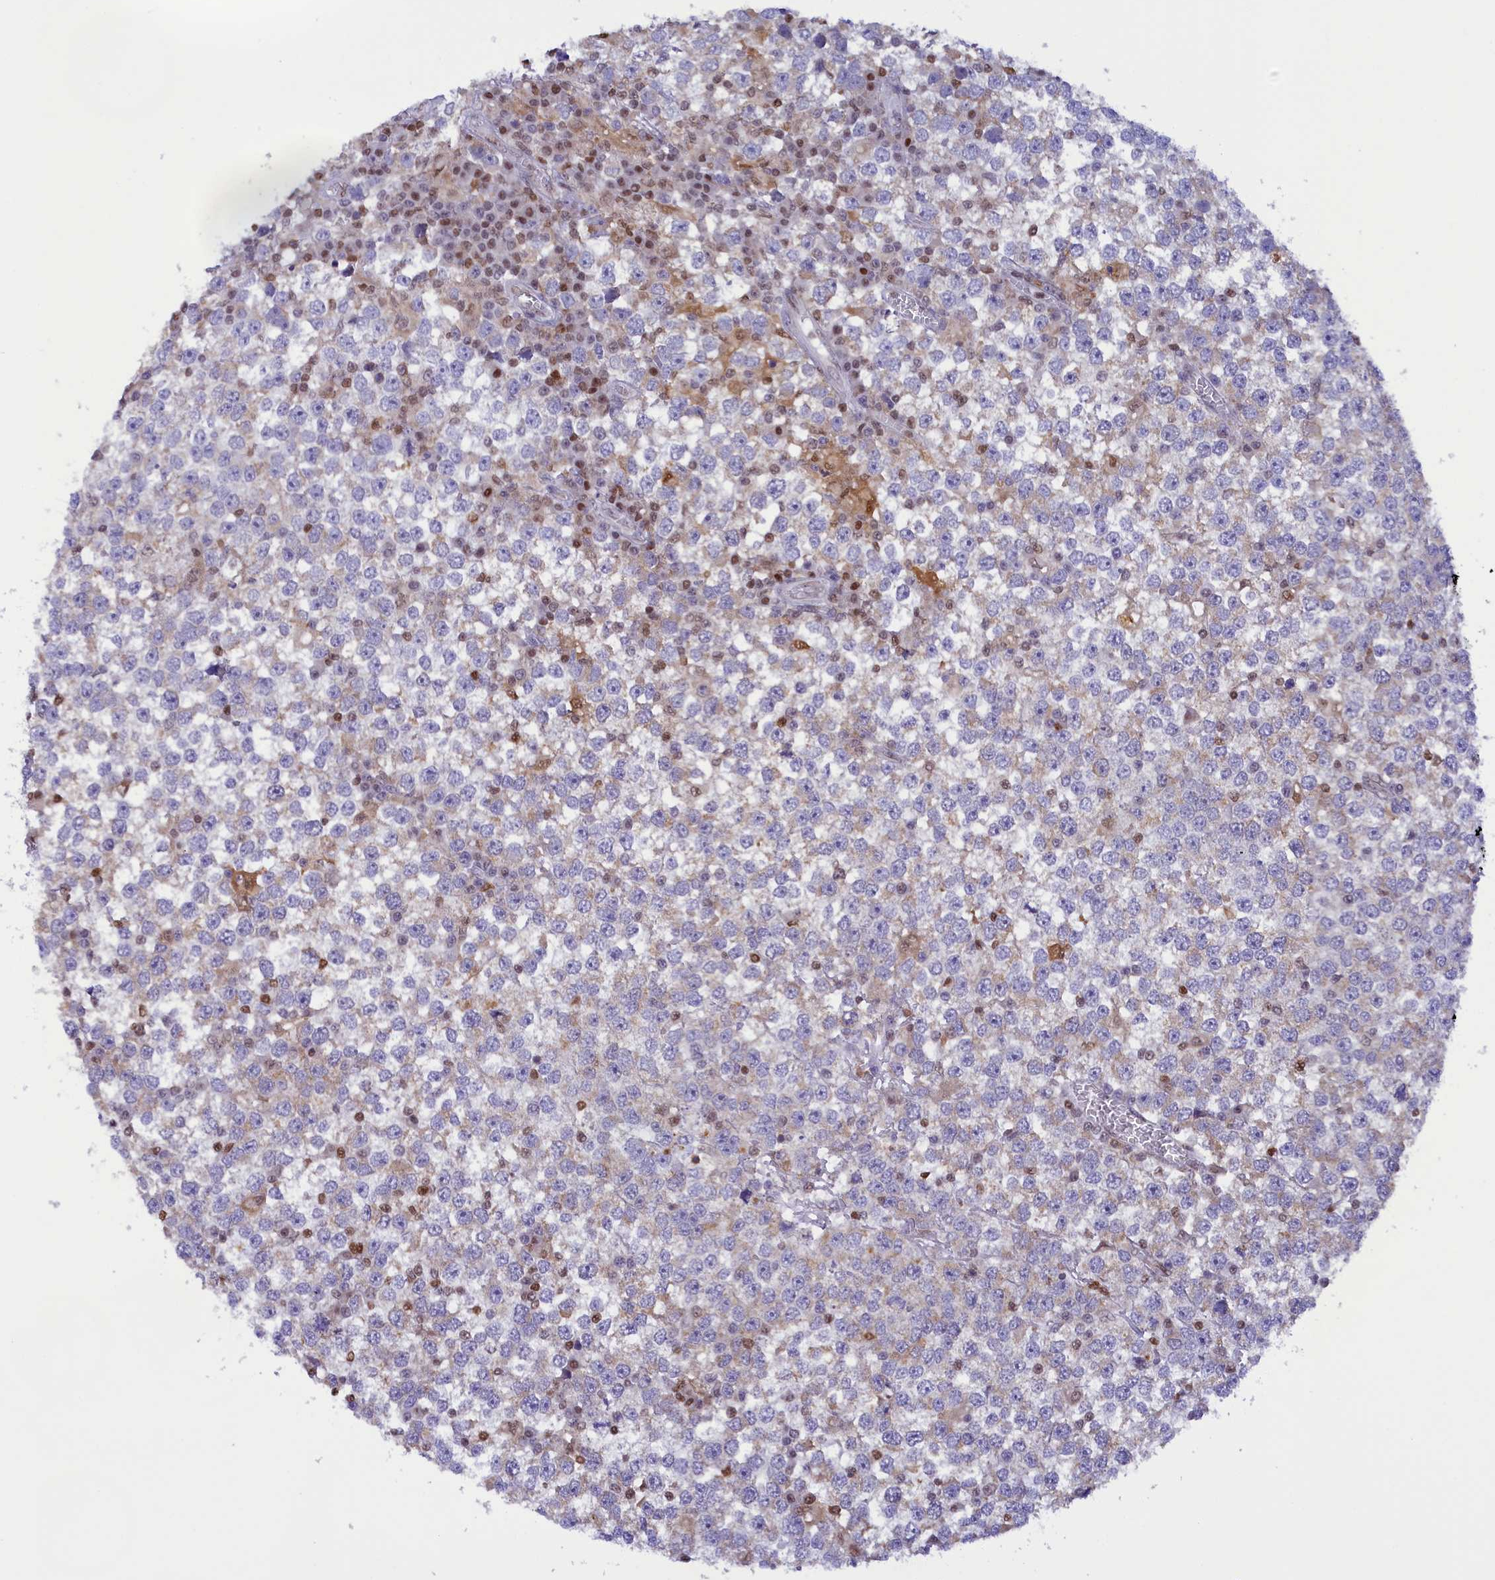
{"staining": {"intensity": "negative", "quantity": "none", "location": "none"}, "tissue": "testis cancer", "cell_type": "Tumor cells", "image_type": "cancer", "snomed": [{"axis": "morphology", "description": "Seminoma, NOS"}, {"axis": "topography", "description": "Testis"}], "caption": "DAB immunohistochemical staining of human seminoma (testis) reveals no significant expression in tumor cells.", "gene": "IZUMO2", "patient": {"sex": "male", "age": 65}}